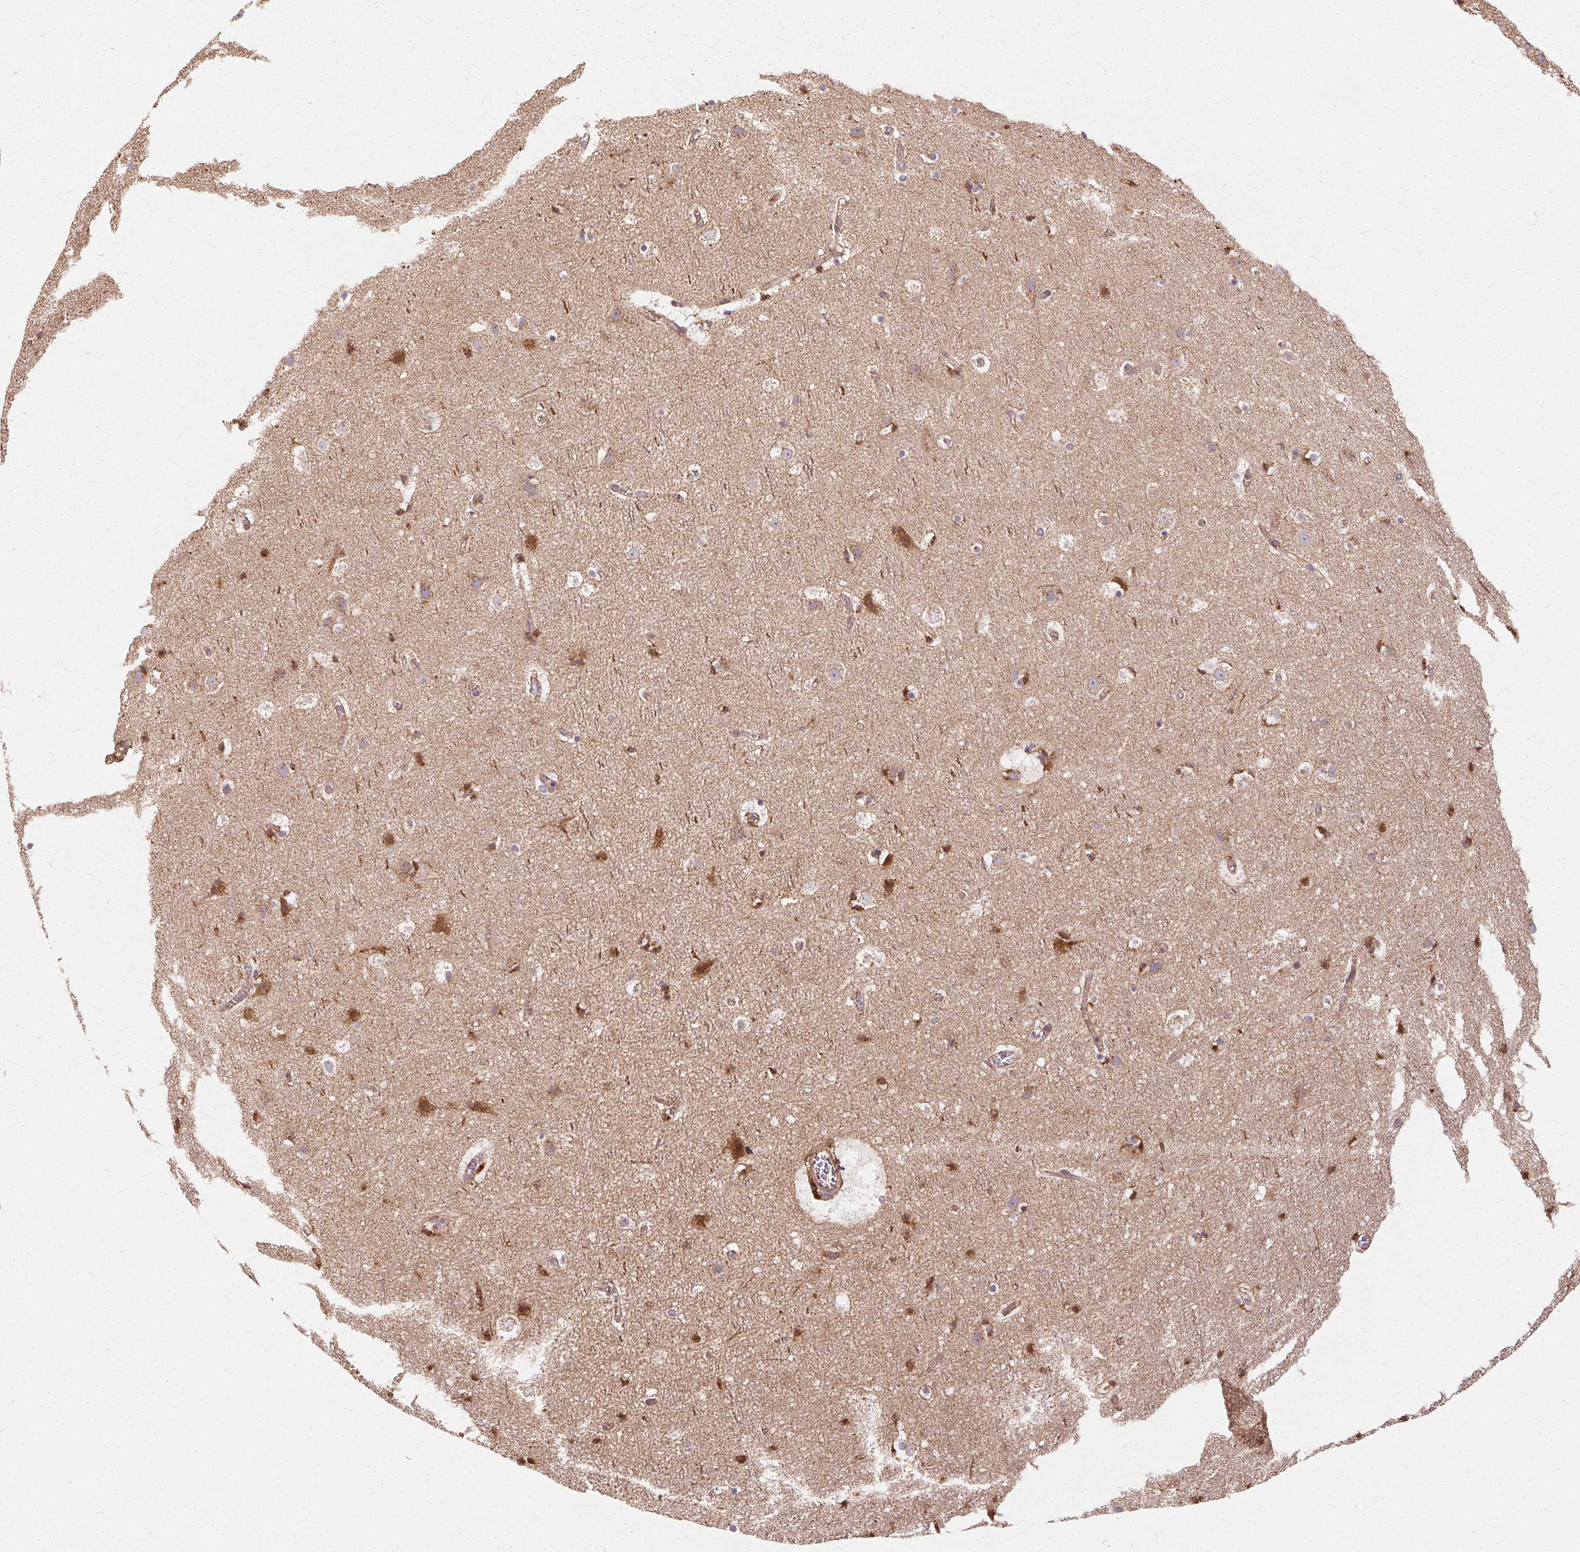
{"staining": {"intensity": "moderate", "quantity": ">75%", "location": "cytoplasmic/membranous"}, "tissue": "cerebral cortex", "cell_type": "Endothelial cells", "image_type": "normal", "snomed": [{"axis": "morphology", "description": "Normal tissue, NOS"}, {"axis": "topography", "description": "Cerebral cortex"}], "caption": "High-power microscopy captured an immunohistochemistry (IHC) image of normal cerebral cortex, revealing moderate cytoplasmic/membranous expression in about >75% of endothelial cells.", "gene": "APLP1", "patient": {"sex": "female", "age": 42}}